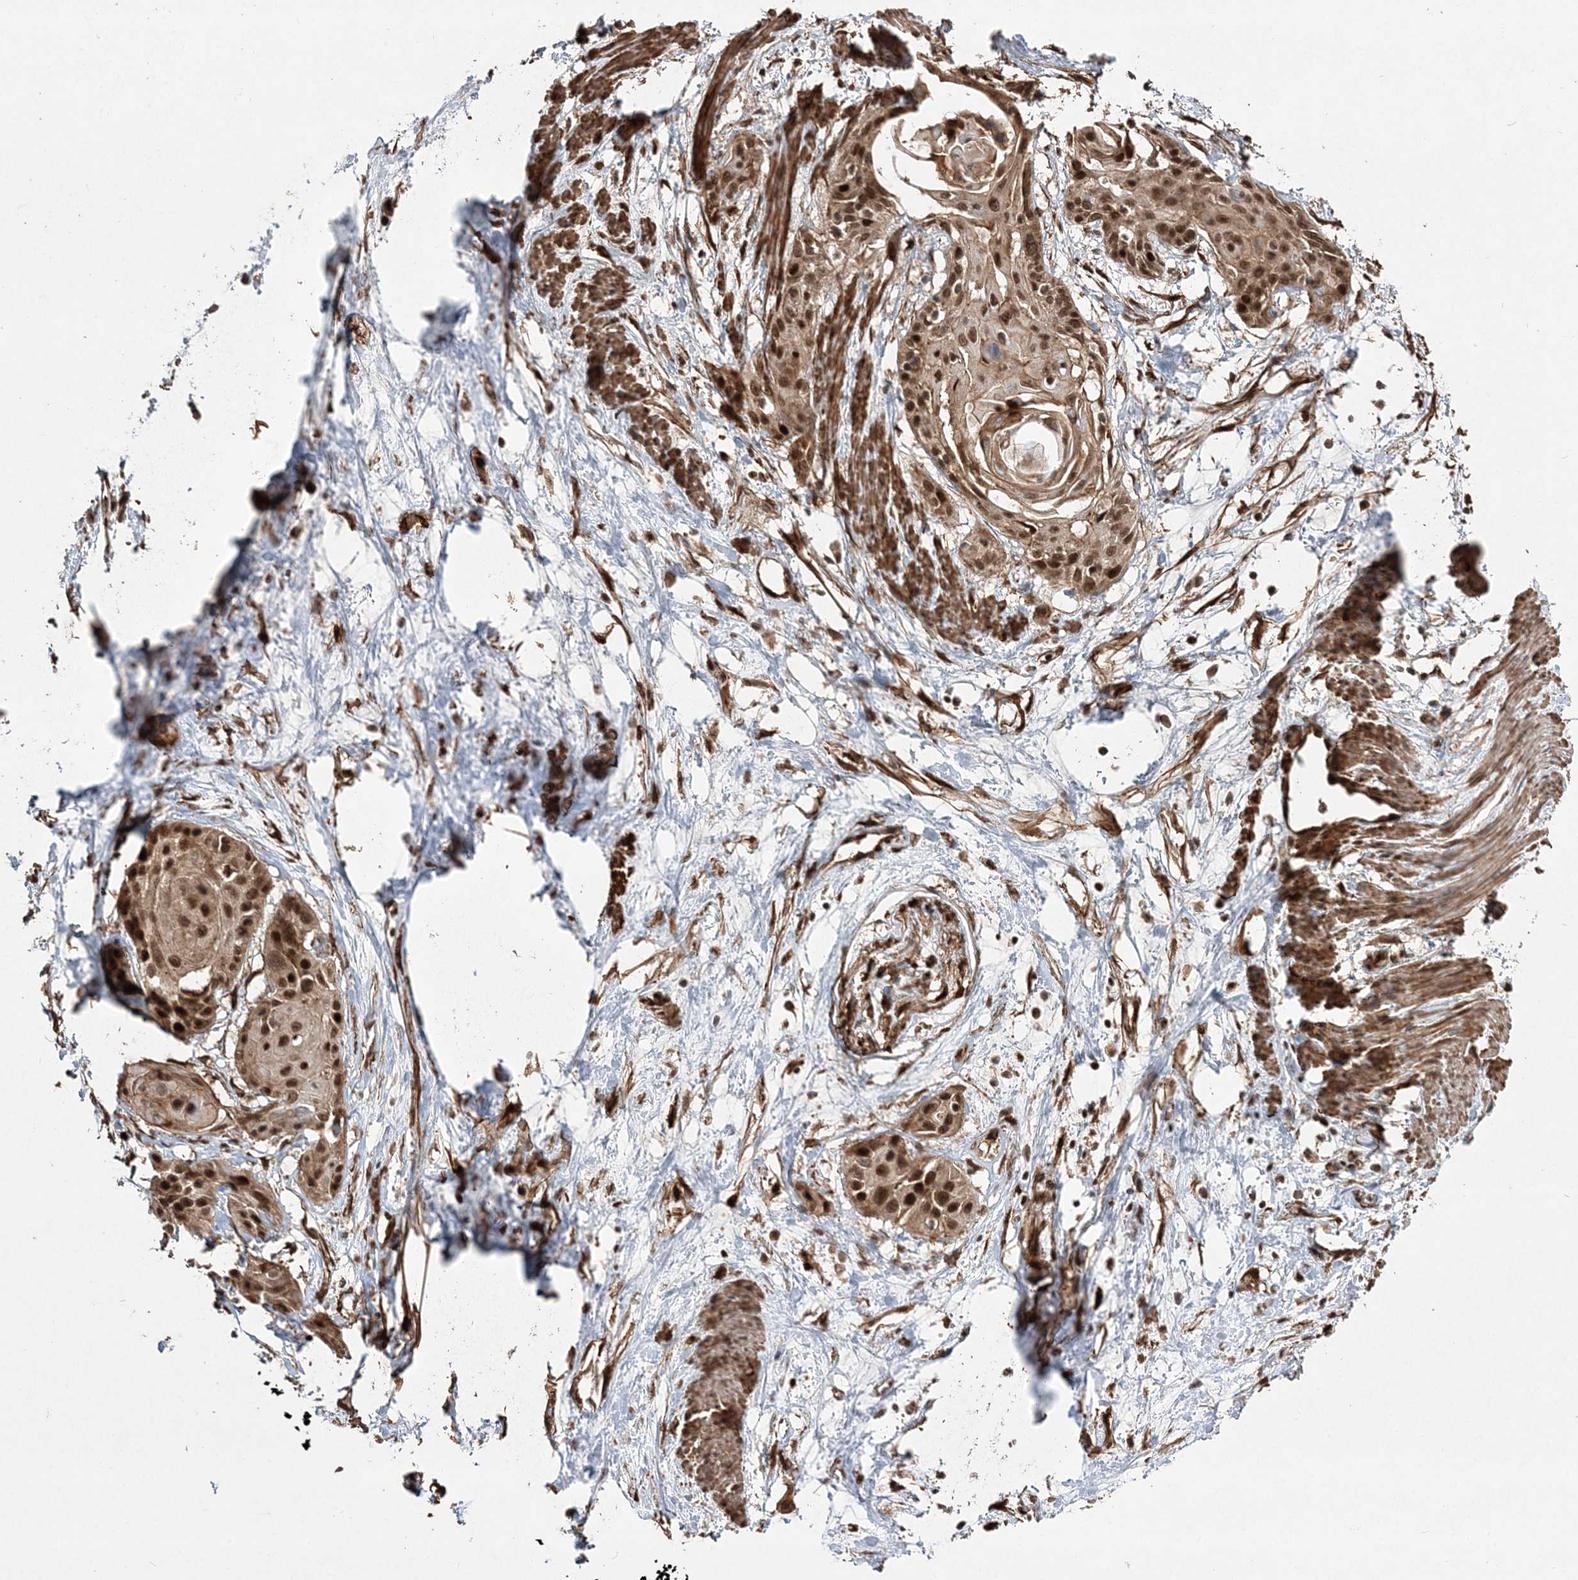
{"staining": {"intensity": "strong", "quantity": ">75%", "location": "cytoplasmic/membranous,nuclear"}, "tissue": "cervical cancer", "cell_type": "Tumor cells", "image_type": "cancer", "snomed": [{"axis": "morphology", "description": "Squamous cell carcinoma, NOS"}, {"axis": "topography", "description": "Cervix"}], "caption": "About >75% of tumor cells in human squamous cell carcinoma (cervical) reveal strong cytoplasmic/membranous and nuclear protein staining as visualized by brown immunohistochemical staining.", "gene": "ETAA1", "patient": {"sex": "female", "age": 57}}